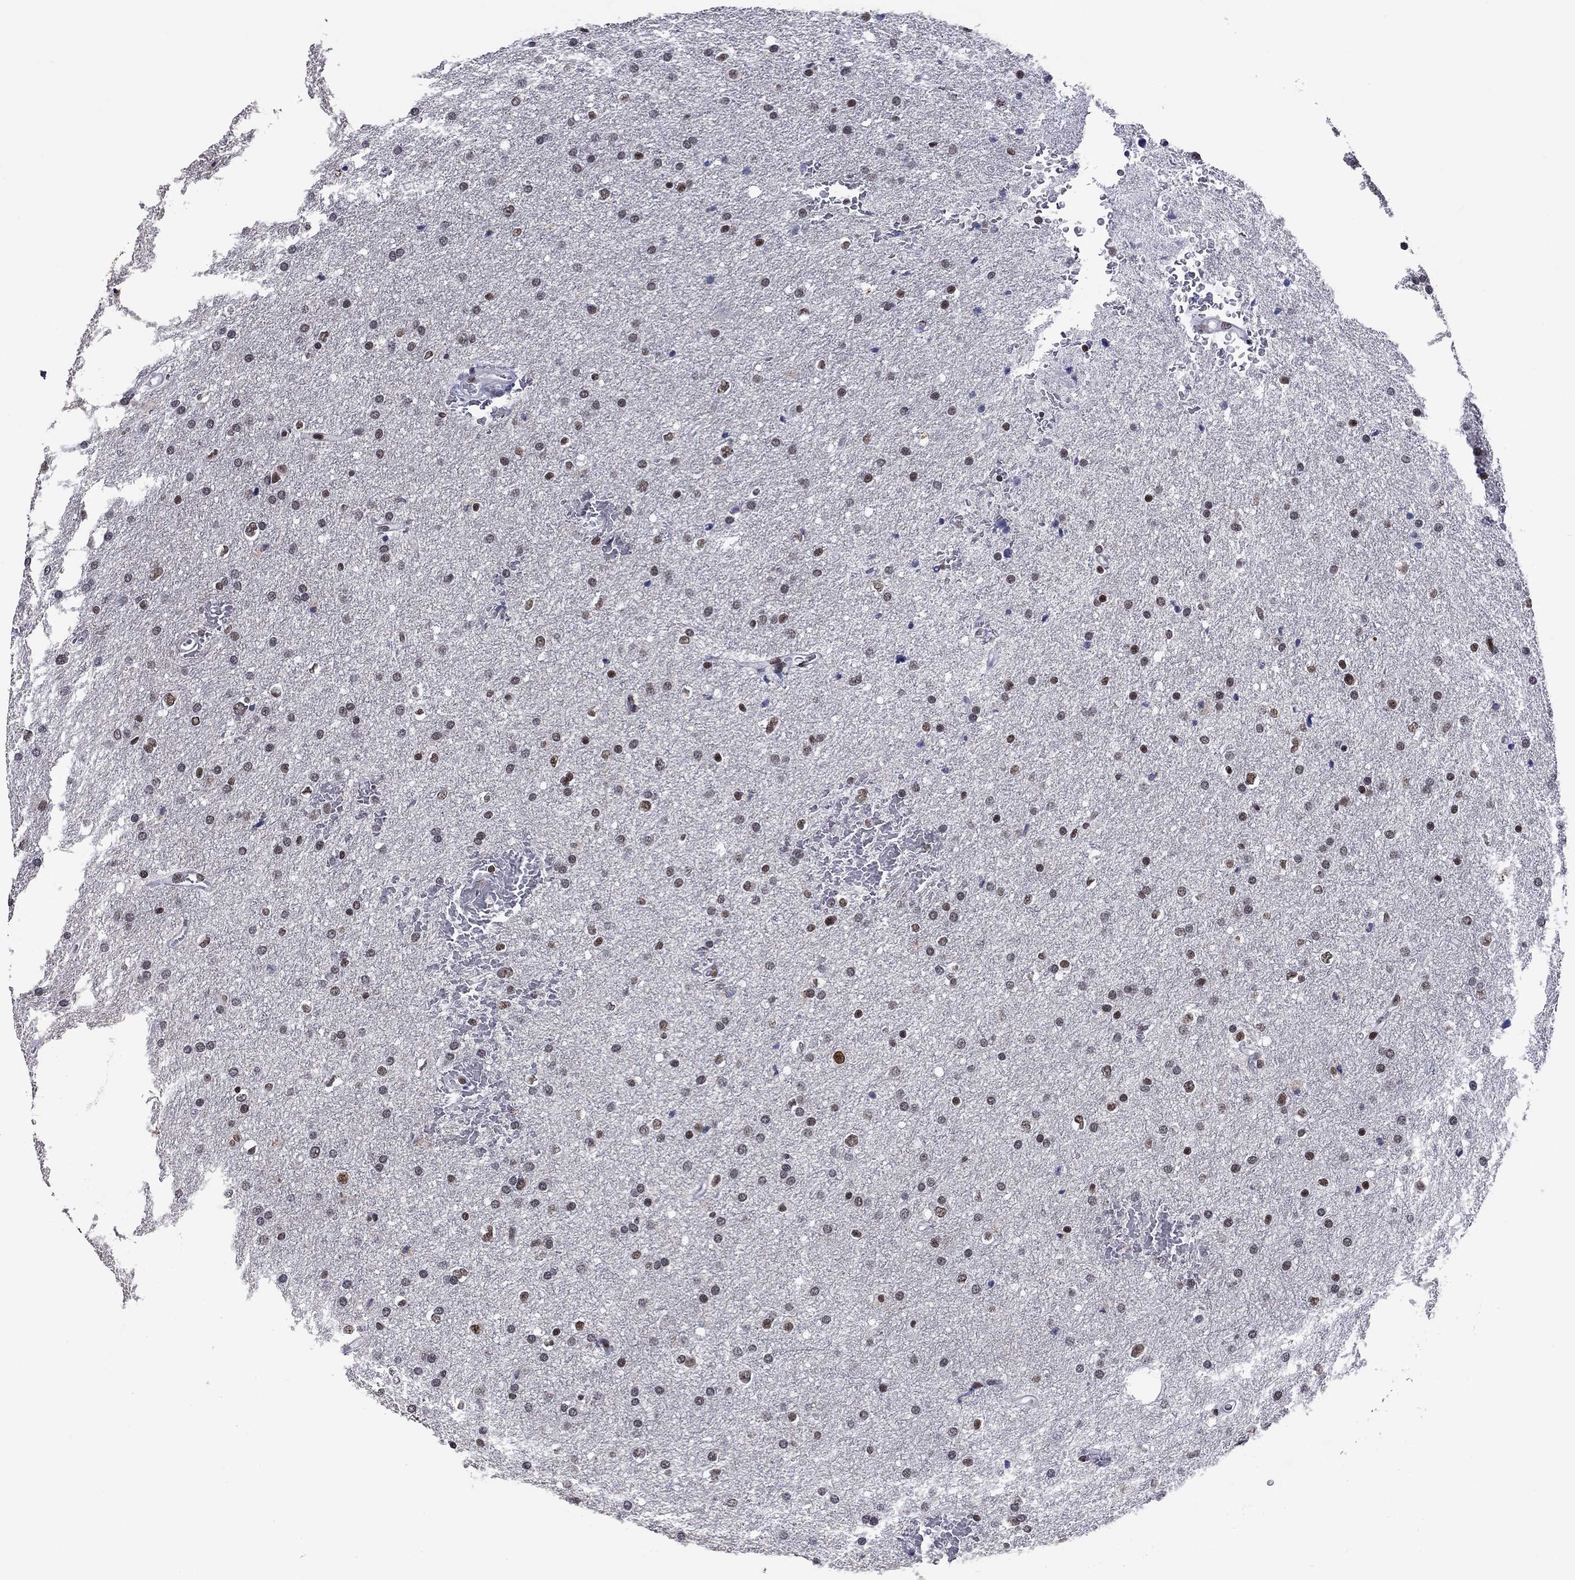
{"staining": {"intensity": "moderate", "quantity": "<25%", "location": "nuclear"}, "tissue": "glioma", "cell_type": "Tumor cells", "image_type": "cancer", "snomed": [{"axis": "morphology", "description": "Glioma, malignant, Low grade"}, {"axis": "topography", "description": "Brain"}], "caption": "This is an image of IHC staining of malignant low-grade glioma, which shows moderate staining in the nuclear of tumor cells.", "gene": "ETV5", "patient": {"sex": "female", "age": 37}}